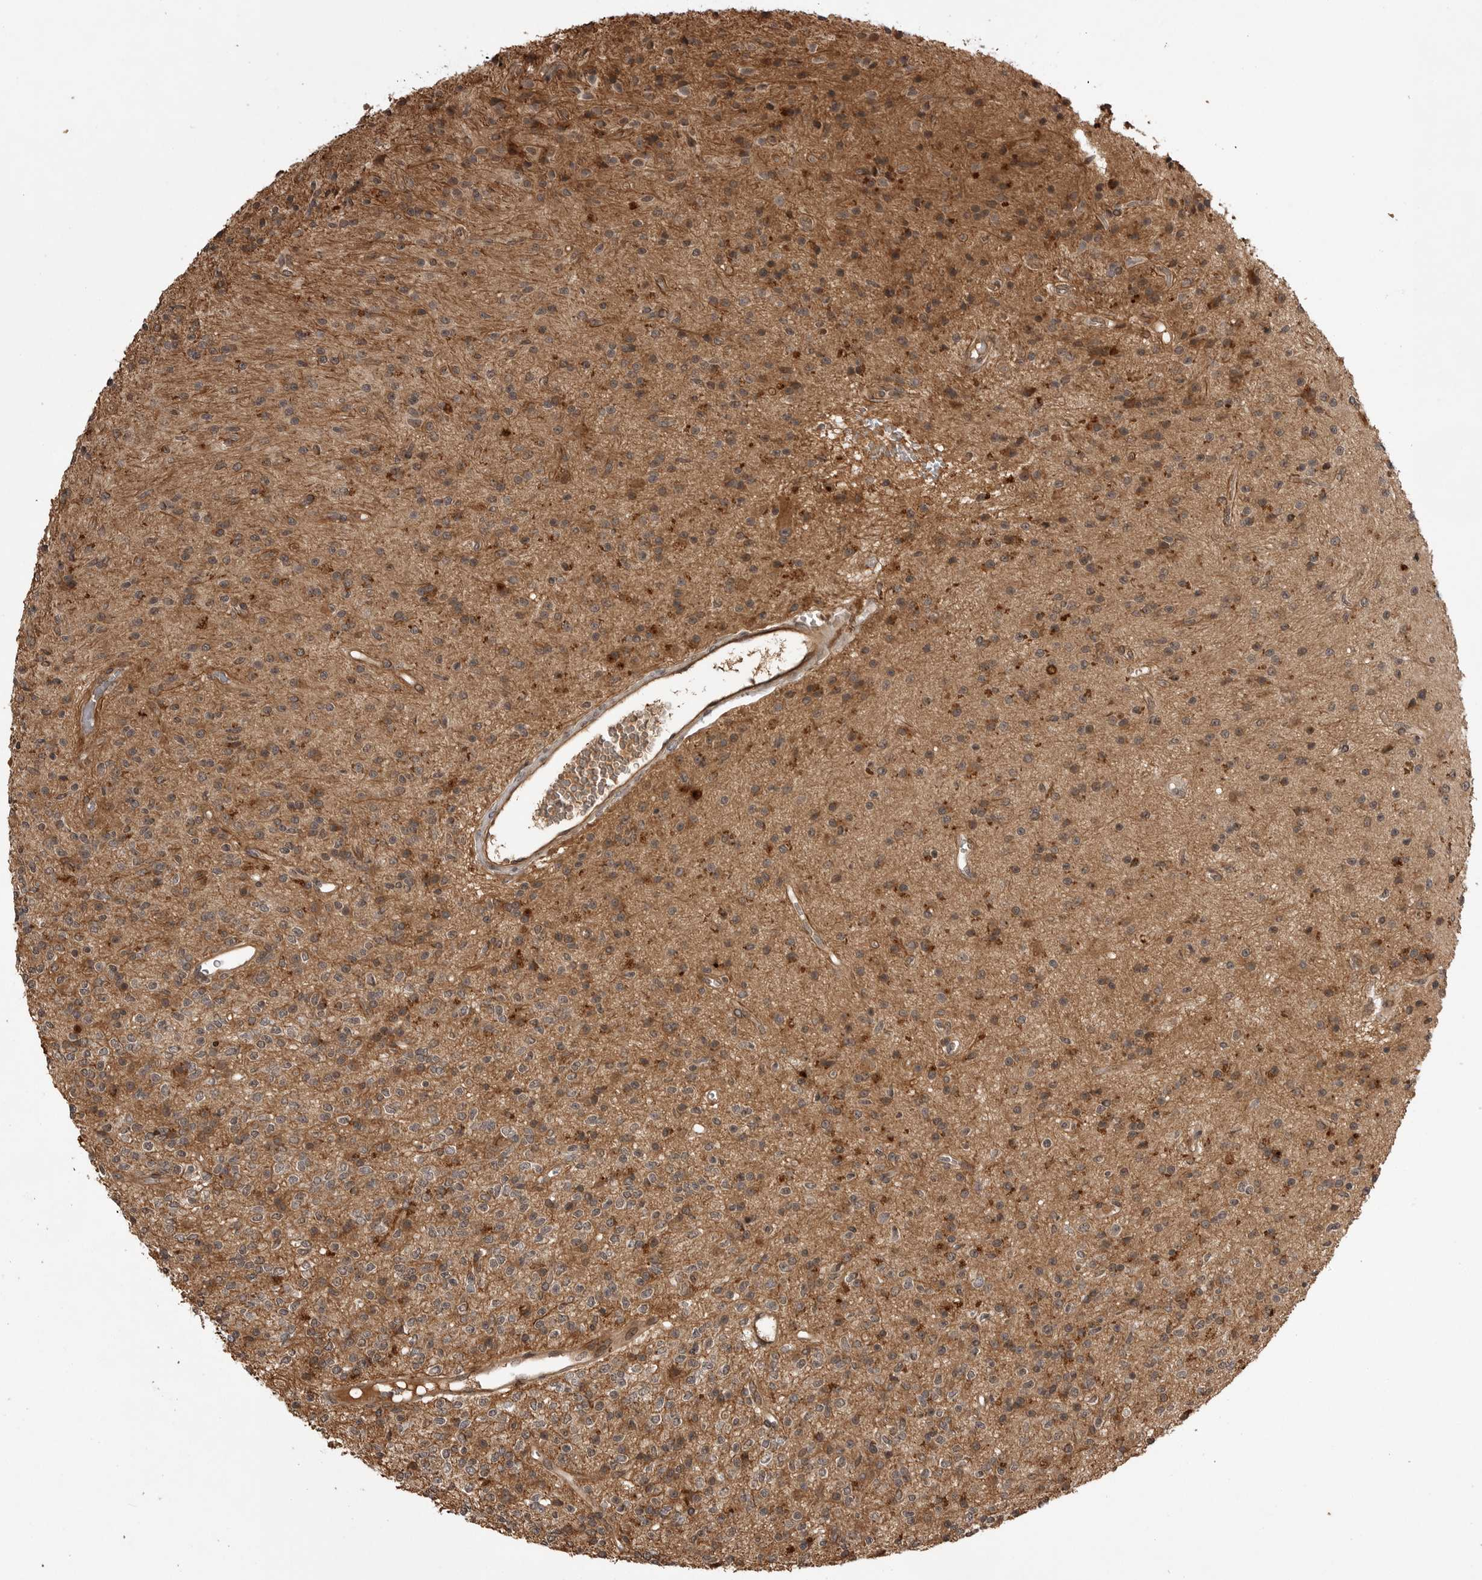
{"staining": {"intensity": "moderate", "quantity": ">75%", "location": "cytoplasmic/membranous"}, "tissue": "glioma", "cell_type": "Tumor cells", "image_type": "cancer", "snomed": [{"axis": "morphology", "description": "Glioma, malignant, High grade"}, {"axis": "topography", "description": "Brain"}], "caption": "High-power microscopy captured an immunohistochemistry (IHC) photomicrograph of high-grade glioma (malignant), revealing moderate cytoplasmic/membranous expression in approximately >75% of tumor cells.", "gene": "AKAP7", "patient": {"sex": "male", "age": 34}}